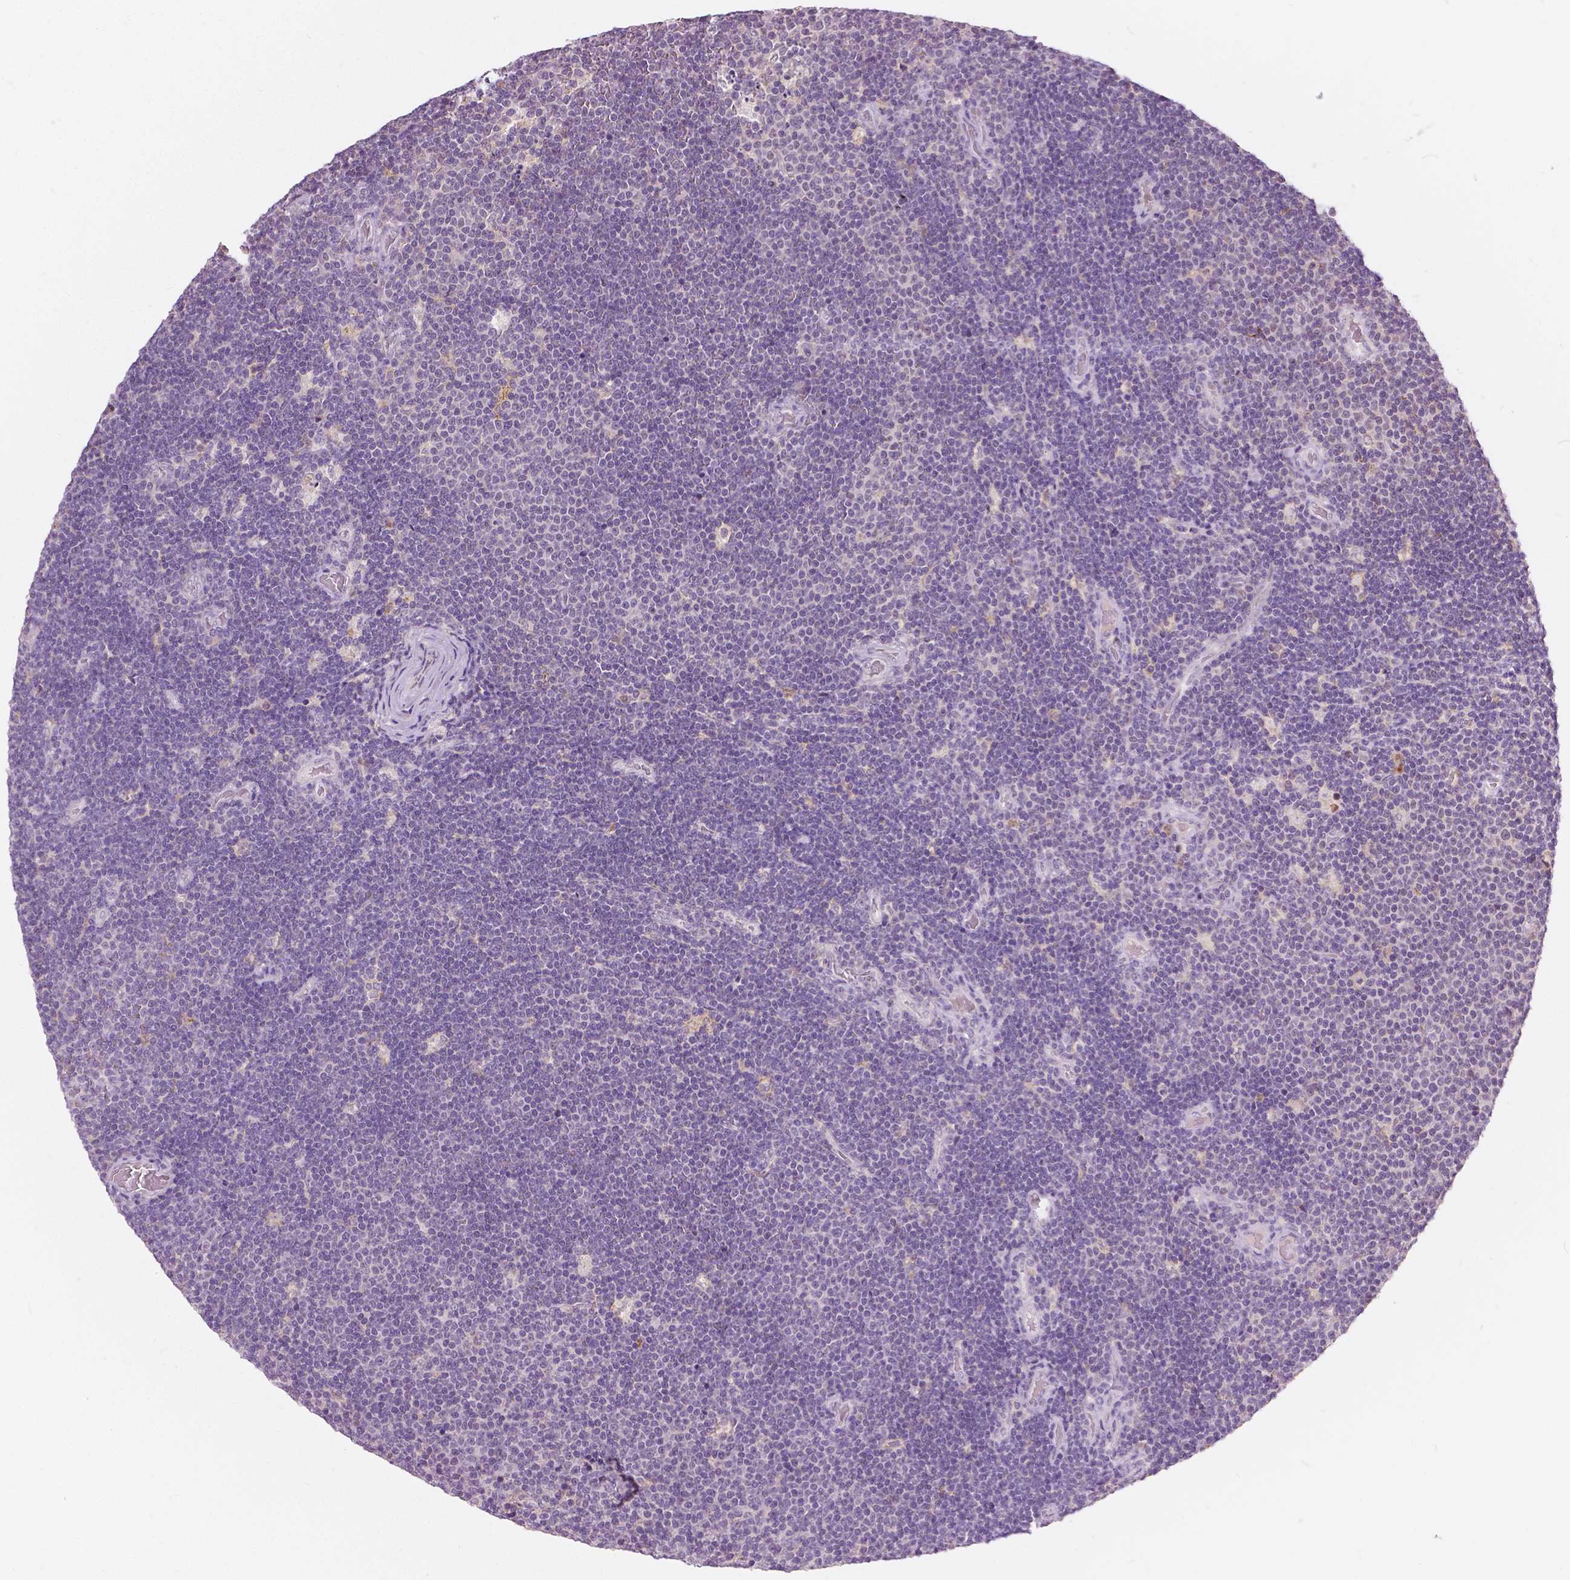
{"staining": {"intensity": "negative", "quantity": "none", "location": "none"}, "tissue": "lymphoma", "cell_type": "Tumor cells", "image_type": "cancer", "snomed": [{"axis": "morphology", "description": "Malignant lymphoma, non-Hodgkin's type, Low grade"}, {"axis": "topography", "description": "Brain"}], "caption": "Immunohistochemistry of human lymphoma displays no expression in tumor cells.", "gene": "DLX6", "patient": {"sex": "female", "age": 66}}